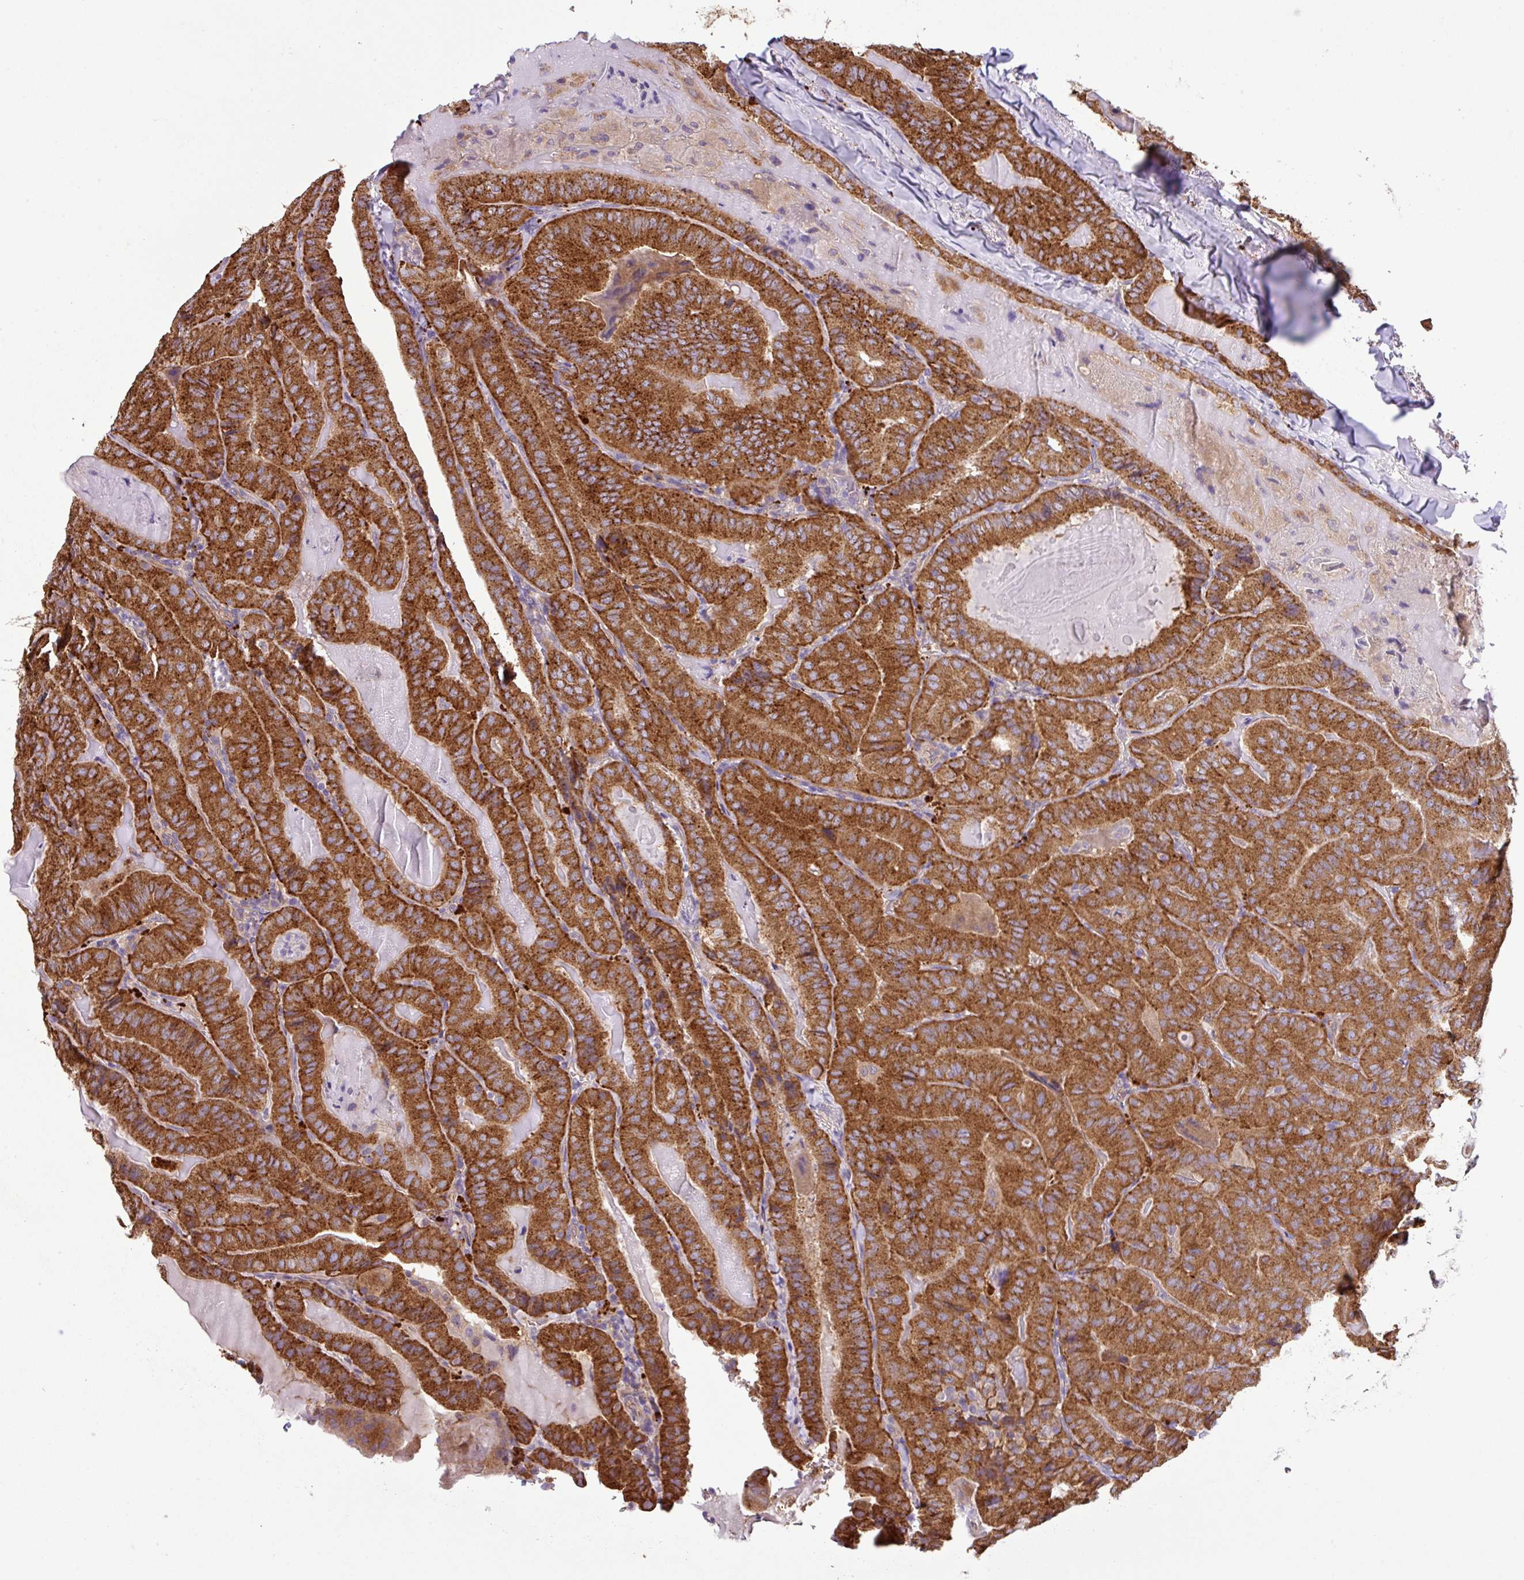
{"staining": {"intensity": "strong", "quantity": ">75%", "location": "cytoplasmic/membranous"}, "tissue": "thyroid cancer", "cell_type": "Tumor cells", "image_type": "cancer", "snomed": [{"axis": "morphology", "description": "Papillary adenocarcinoma, NOS"}, {"axis": "topography", "description": "Thyroid gland"}], "caption": "This image reveals IHC staining of human thyroid cancer, with high strong cytoplasmic/membranous staining in approximately >75% of tumor cells.", "gene": "SLC23A2", "patient": {"sex": "female", "age": 68}}